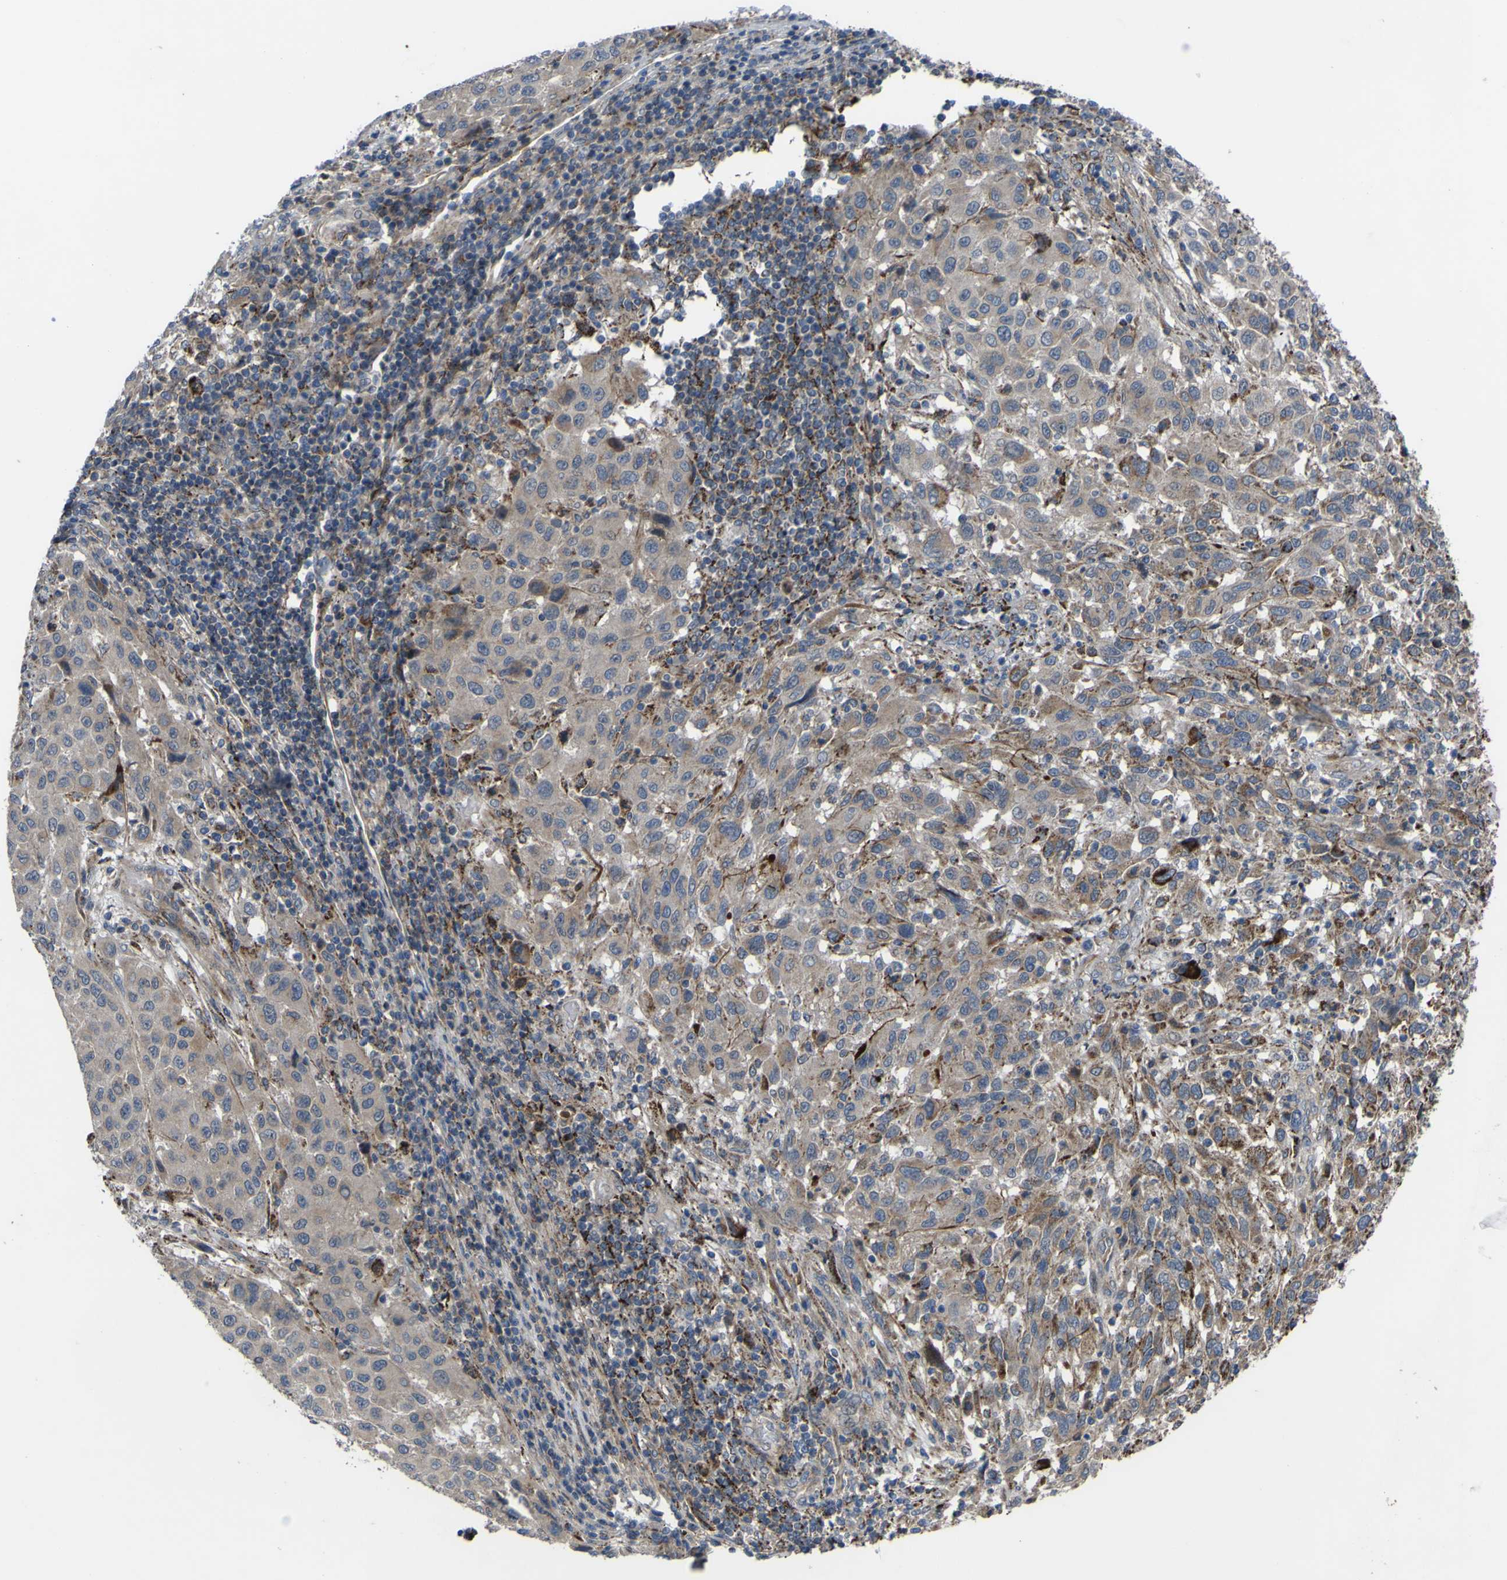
{"staining": {"intensity": "moderate", "quantity": "<25%", "location": "cytoplasmic/membranous"}, "tissue": "melanoma", "cell_type": "Tumor cells", "image_type": "cancer", "snomed": [{"axis": "morphology", "description": "Malignant melanoma, Metastatic site"}, {"axis": "topography", "description": "Lymph node"}], "caption": "An image of human melanoma stained for a protein exhibits moderate cytoplasmic/membranous brown staining in tumor cells.", "gene": "GPLD1", "patient": {"sex": "male", "age": 61}}